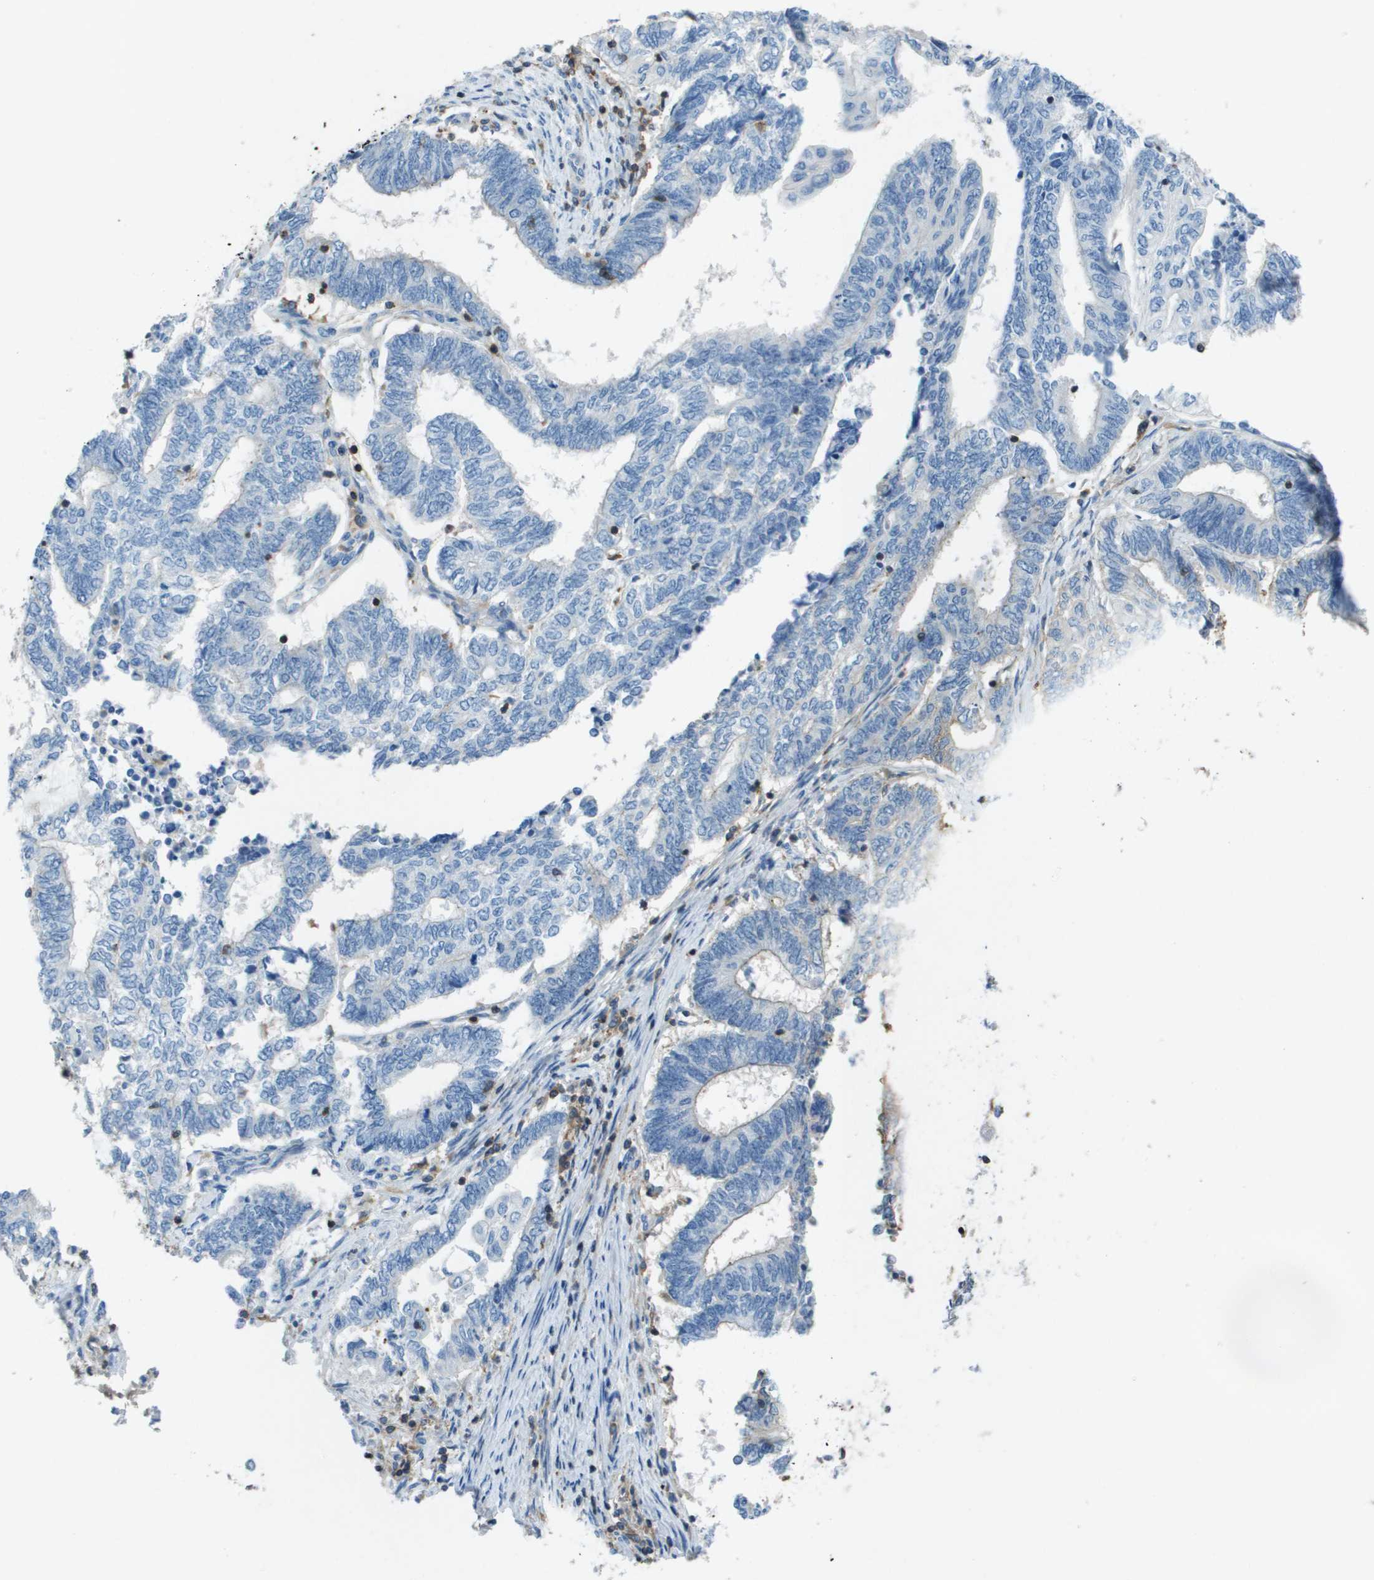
{"staining": {"intensity": "negative", "quantity": "none", "location": "none"}, "tissue": "endometrial cancer", "cell_type": "Tumor cells", "image_type": "cancer", "snomed": [{"axis": "morphology", "description": "Adenocarcinoma, NOS"}, {"axis": "topography", "description": "Uterus"}, {"axis": "topography", "description": "Endometrium"}], "caption": "High power microscopy image of an immunohistochemistry image of adenocarcinoma (endometrial), revealing no significant positivity in tumor cells.", "gene": "APBB1IP", "patient": {"sex": "female", "age": 70}}